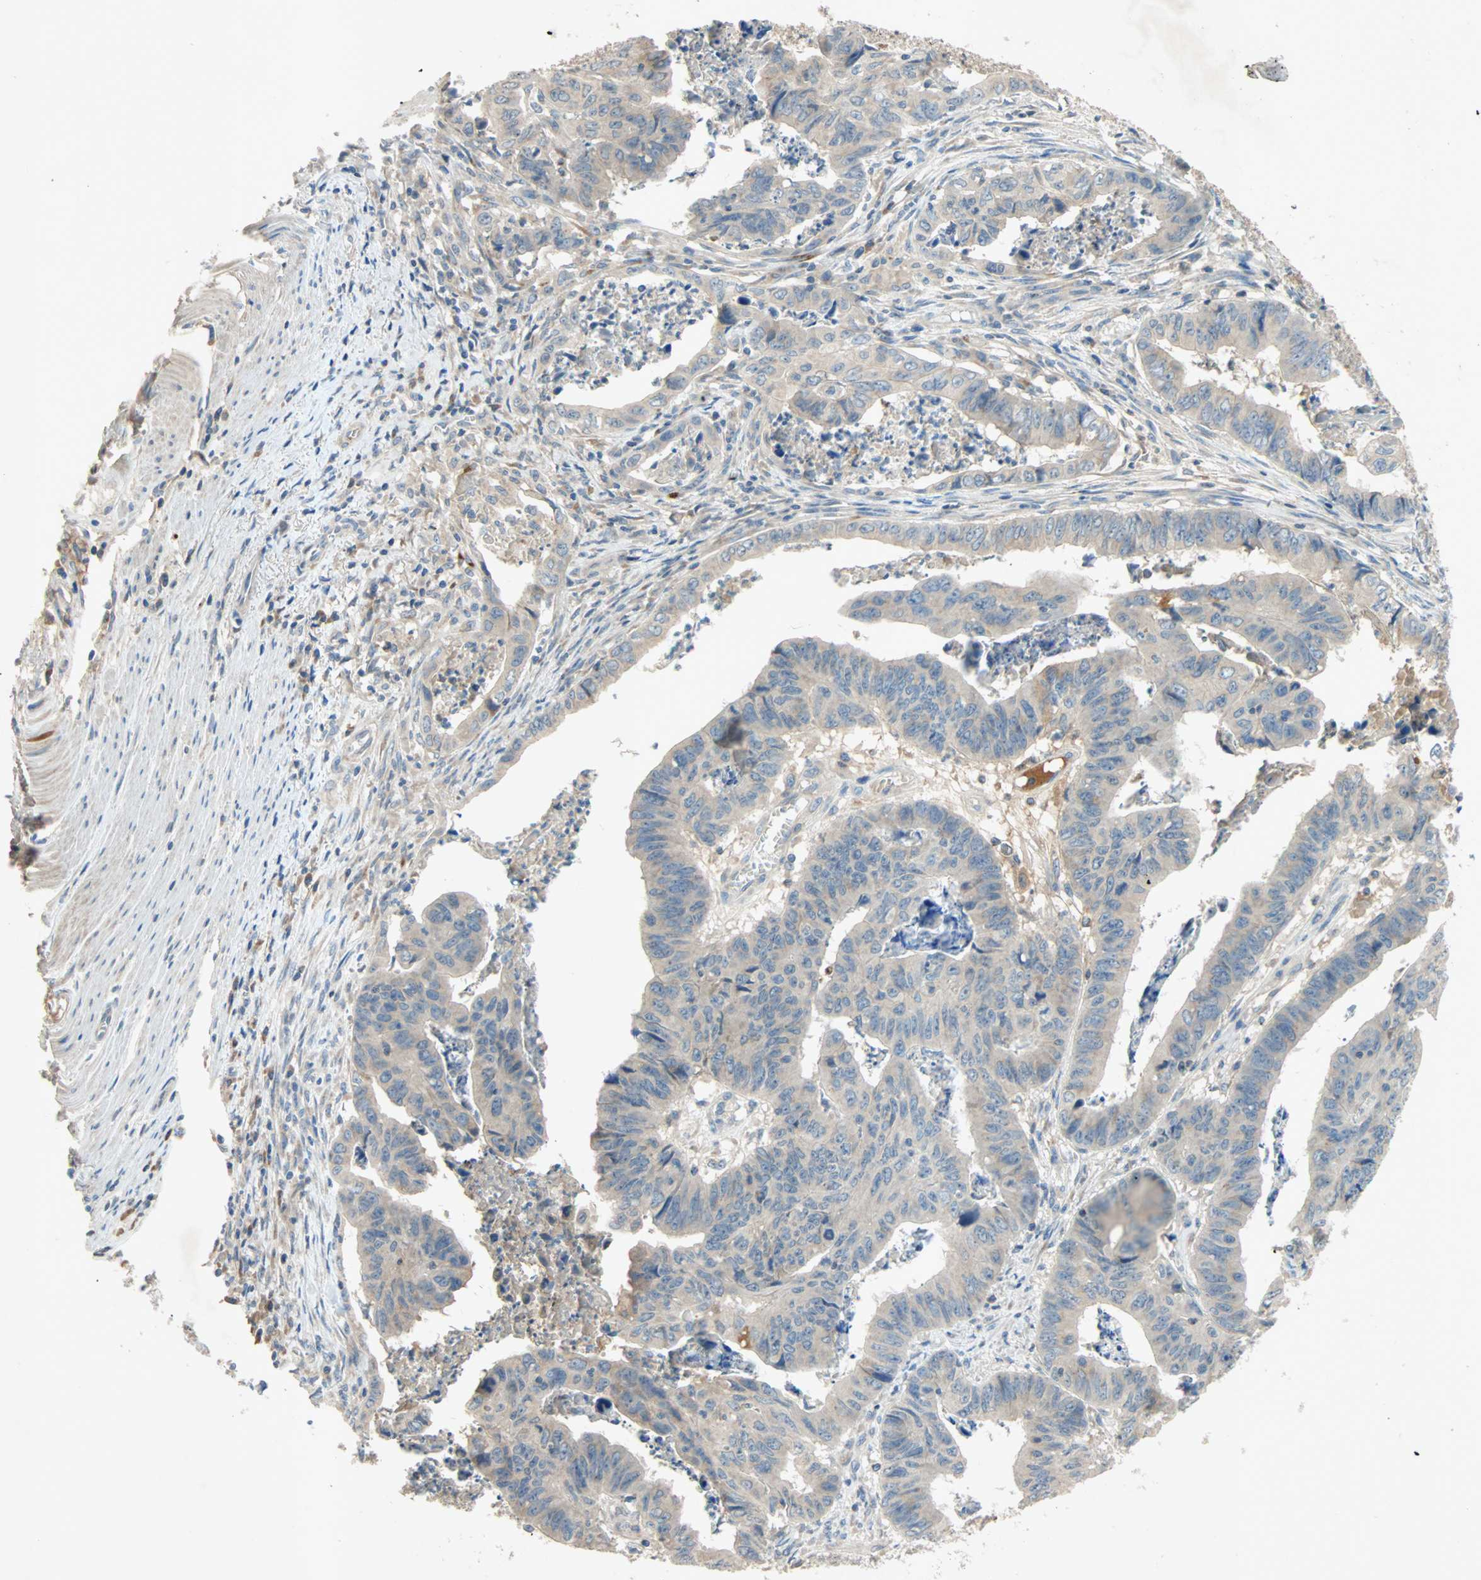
{"staining": {"intensity": "weak", "quantity": ">75%", "location": "cytoplasmic/membranous"}, "tissue": "stomach cancer", "cell_type": "Tumor cells", "image_type": "cancer", "snomed": [{"axis": "morphology", "description": "Adenocarcinoma, NOS"}, {"axis": "topography", "description": "Stomach, lower"}], "caption": "Protein staining of stomach cancer tissue reveals weak cytoplasmic/membranous positivity in approximately >75% of tumor cells.", "gene": "XYLT1", "patient": {"sex": "male", "age": 77}}